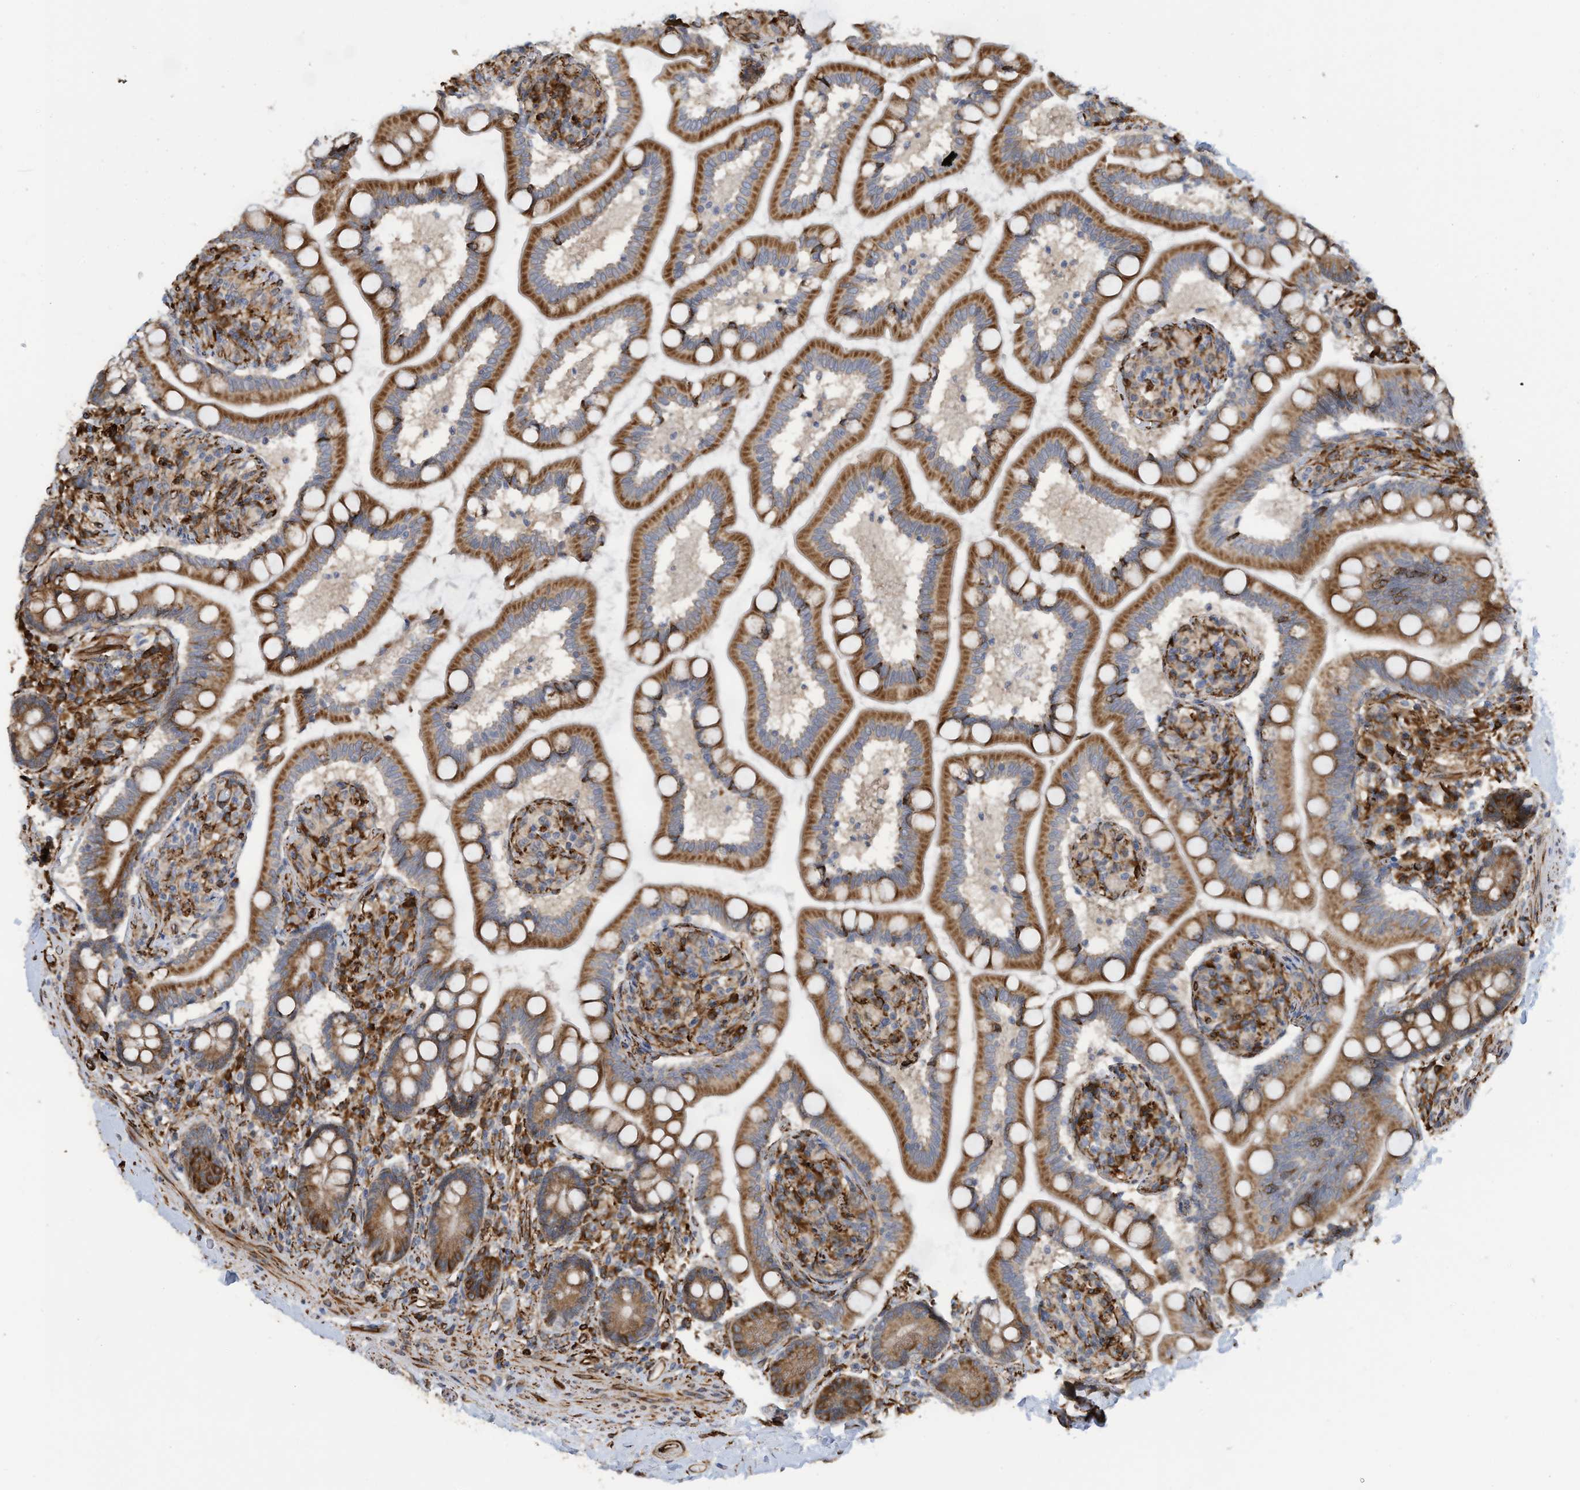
{"staining": {"intensity": "moderate", "quantity": ">75%", "location": "cytoplasmic/membranous"}, "tissue": "small intestine", "cell_type": "Glandular cells", "image_type": "normal", "snomed": [{"axis": "morphology", "description": "Normal tissue, NOS"}, {"axis": "topography", "description": "Small intestine"}], "caption": "Moderate cytoplasmic/membranous positivity is appreciated in about >75% of glandular cells in normal small intestine. (Stains: DAB (3,3'-diaminobenzidine) in brown, nuclei in blue, Microscopy: brightfield microscopy at high magnification).", "gene": "ZBTB45", "patient": {"sex": "female", "age": 64}}